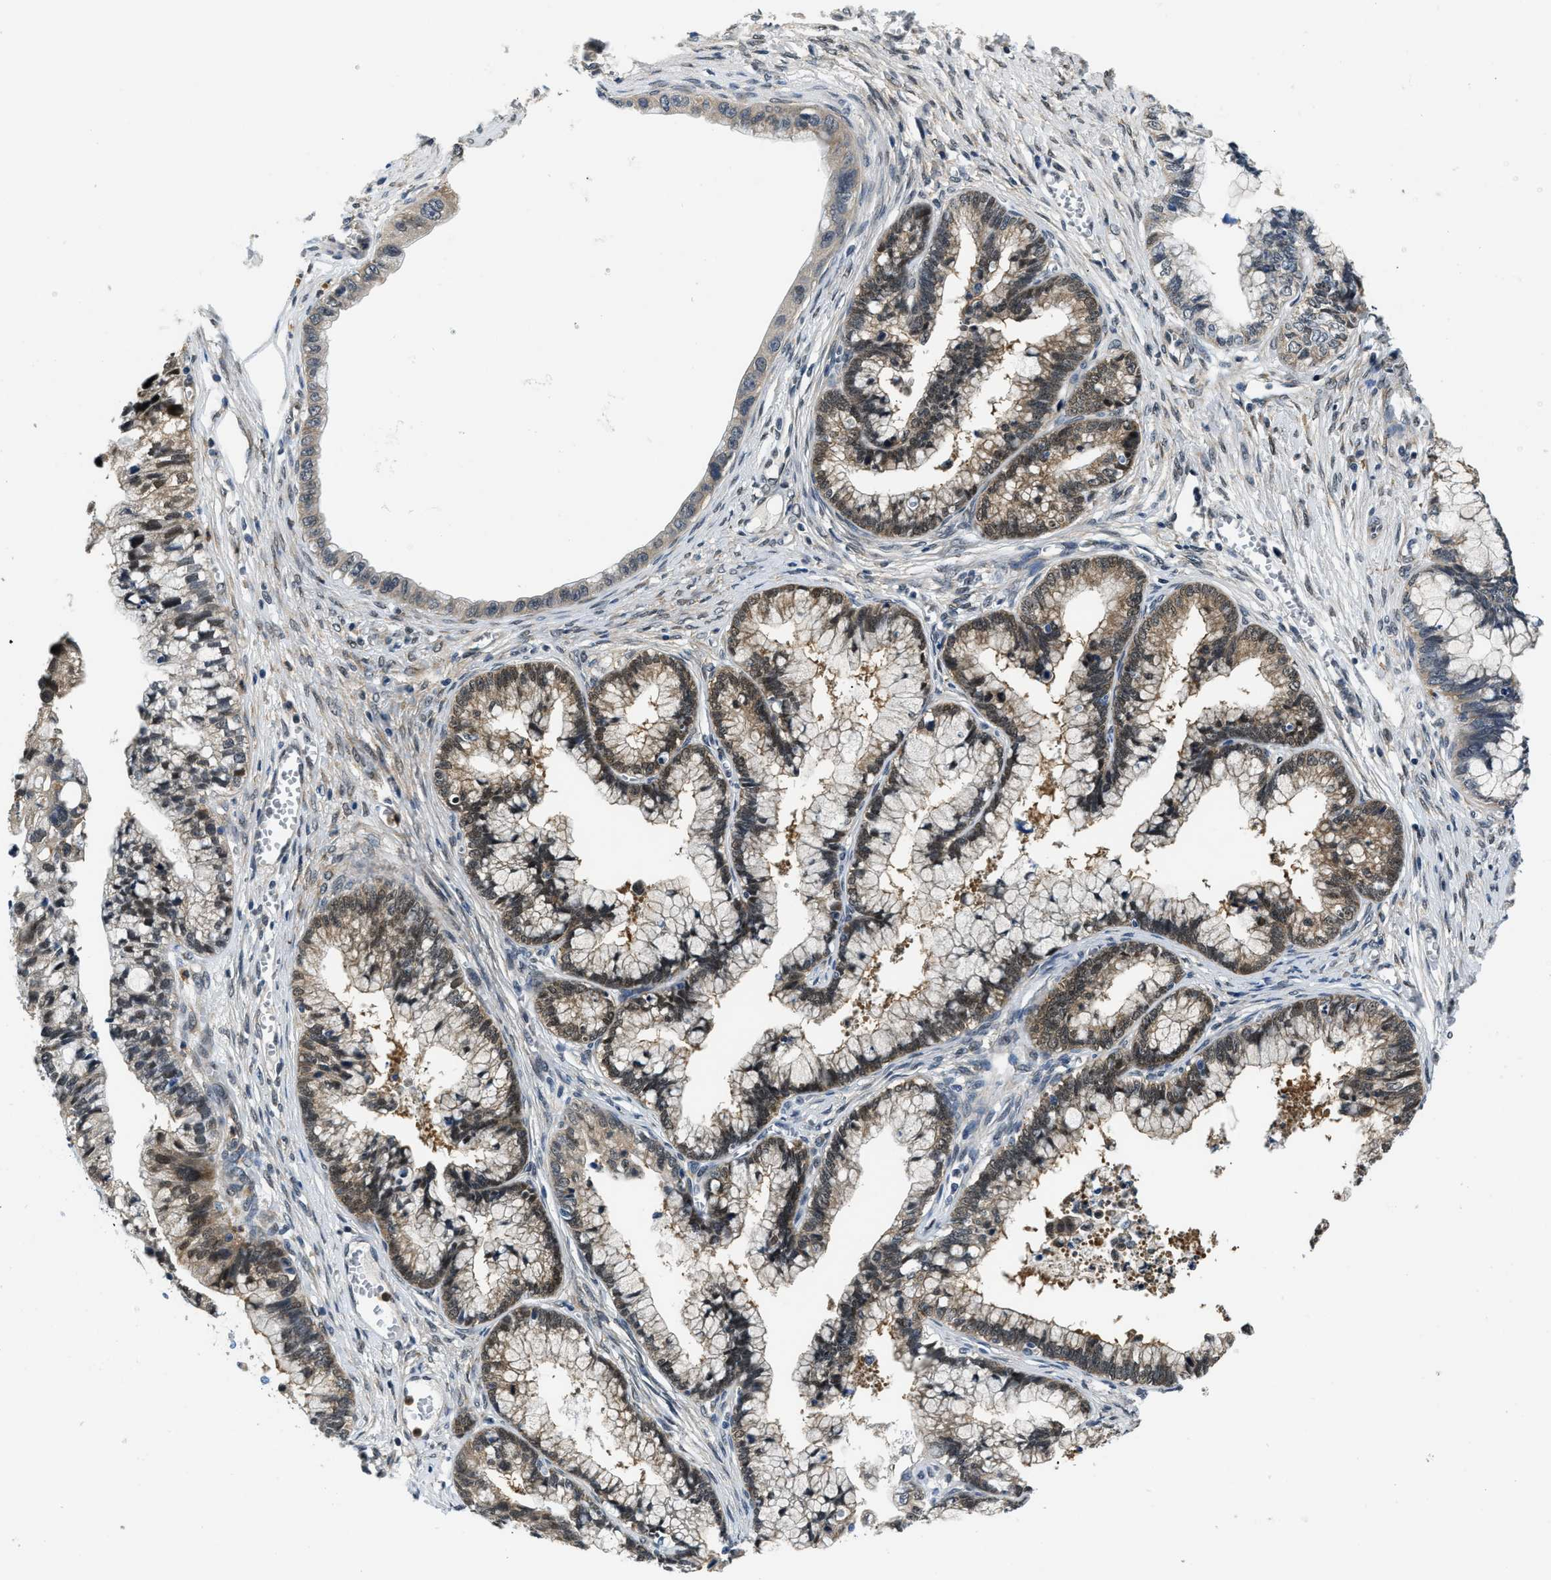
{"staining": {"intensity": "moderate", "quantity": ">75%", "location": "cytoplasmic/membranous,nuclear"}, "tissue": "cervical cancer", "cell_type": "Tumor cells", "image_type": "cancer", "snomed": [{"axis": "morphology", "description": "Adenocarcinoma, NOS"}, {"axis": "topography", "description": "Cervix"}], "caption": "Immunohistochemistry (IHC) of human cervical cancer displays medium levels of moderate cytoplasmic/membranous and nuclear positivity in approximately >75% of tumor cells.", "gene": "SMAD4", "patient": {"sex": "female", "age": 44}}